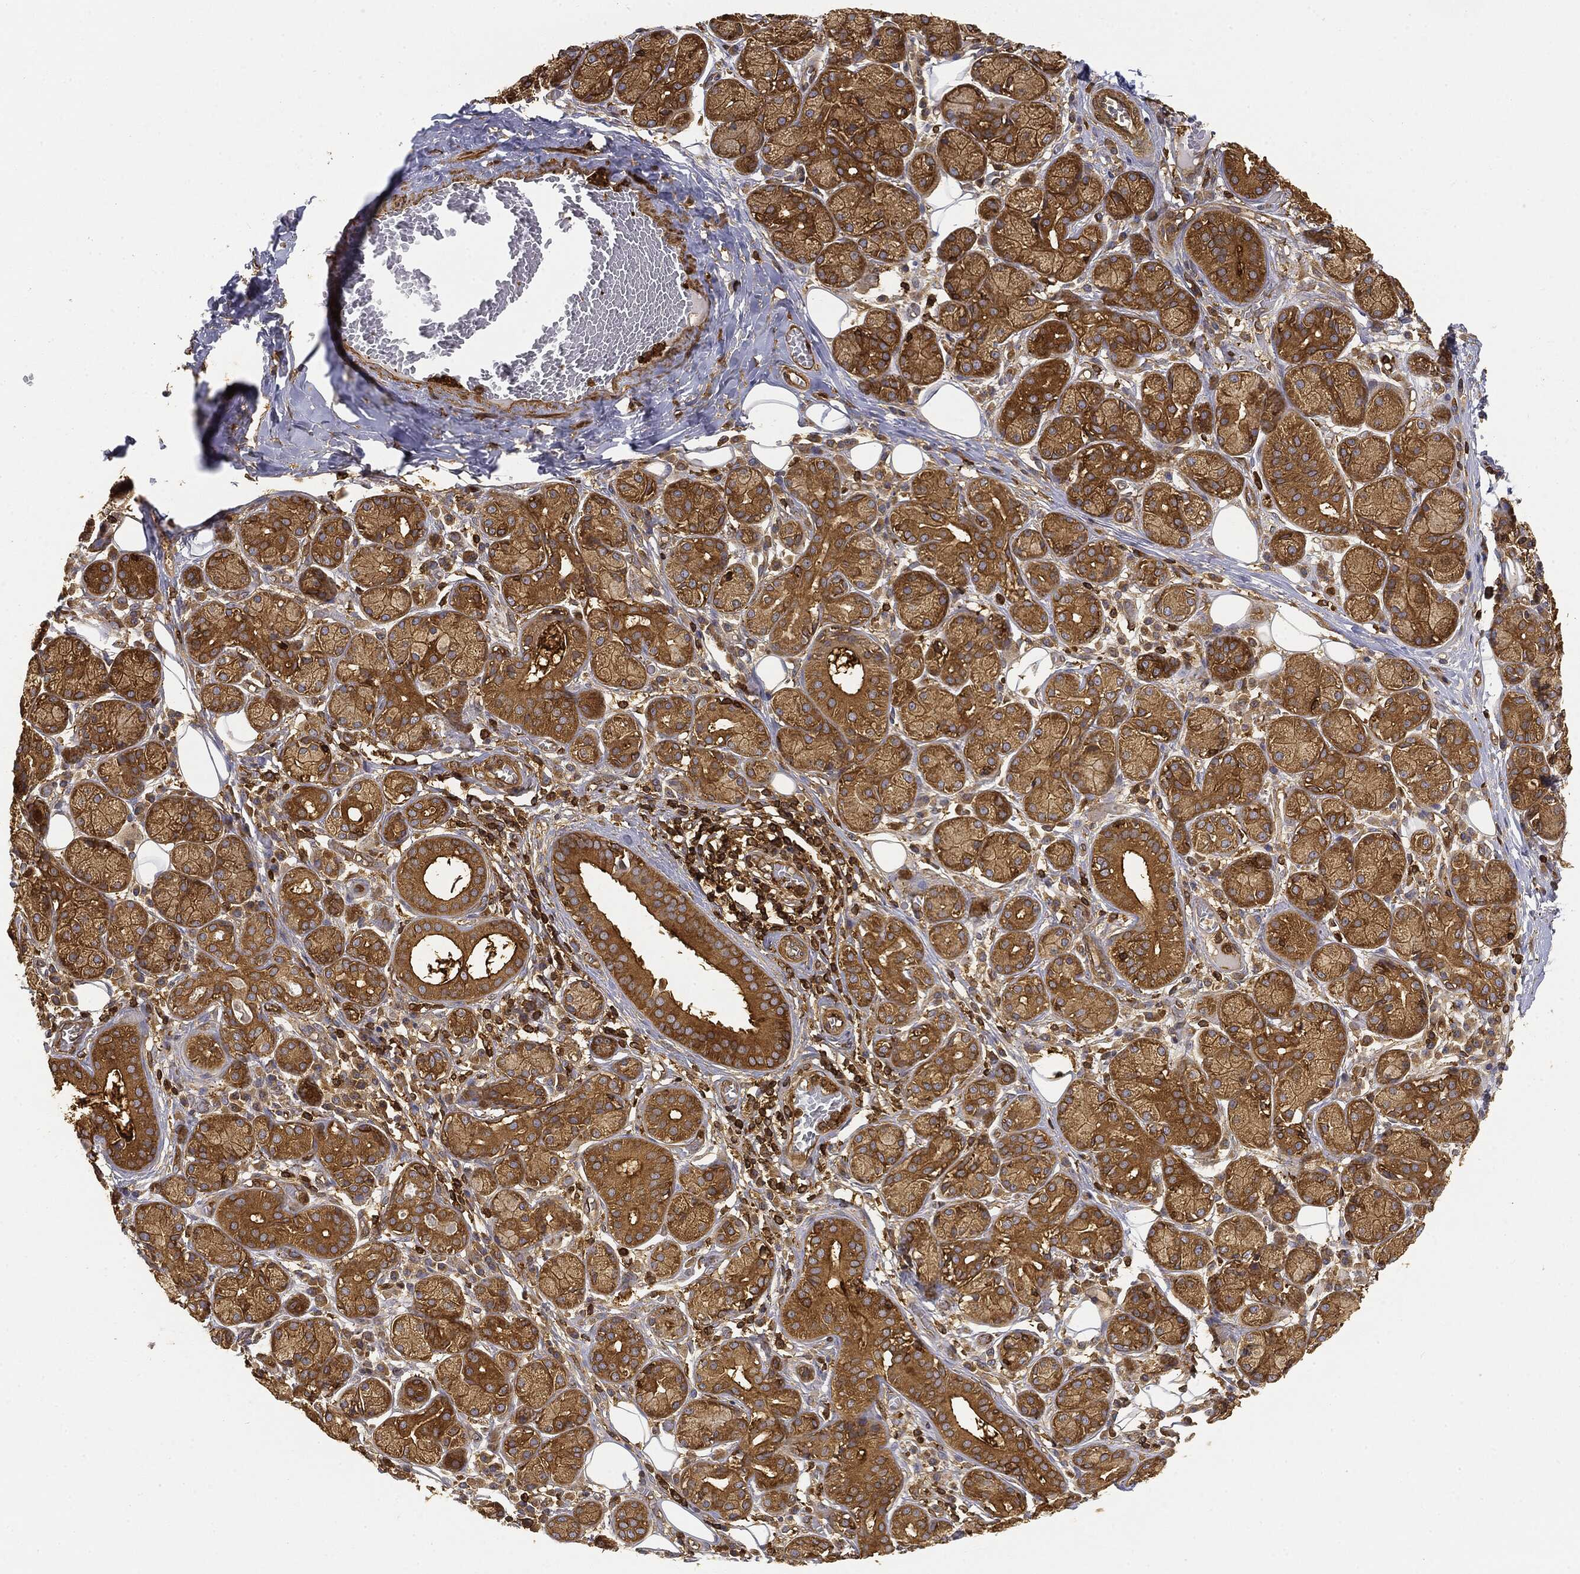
{"staining": {"intensity": "strong", "quantity": "25%-75%", "location": "cytoplasmic/membranous"}, "tissue": "salivary gland", "cell_type": "Glandular cells", "image_type": "normal", "snomed": [{"axis": "morphology", "description": "Normal tissue, NOS"}, {"axis": "topography", "description": "Salivary gland"}], "caption": "Strong cytoplasmic/membranous expression is seen in approximately 25%-75% of glandular cells in benign salivary gland.", "gene": "WDR1", "patient": {"sex": "male", "age": 71}}